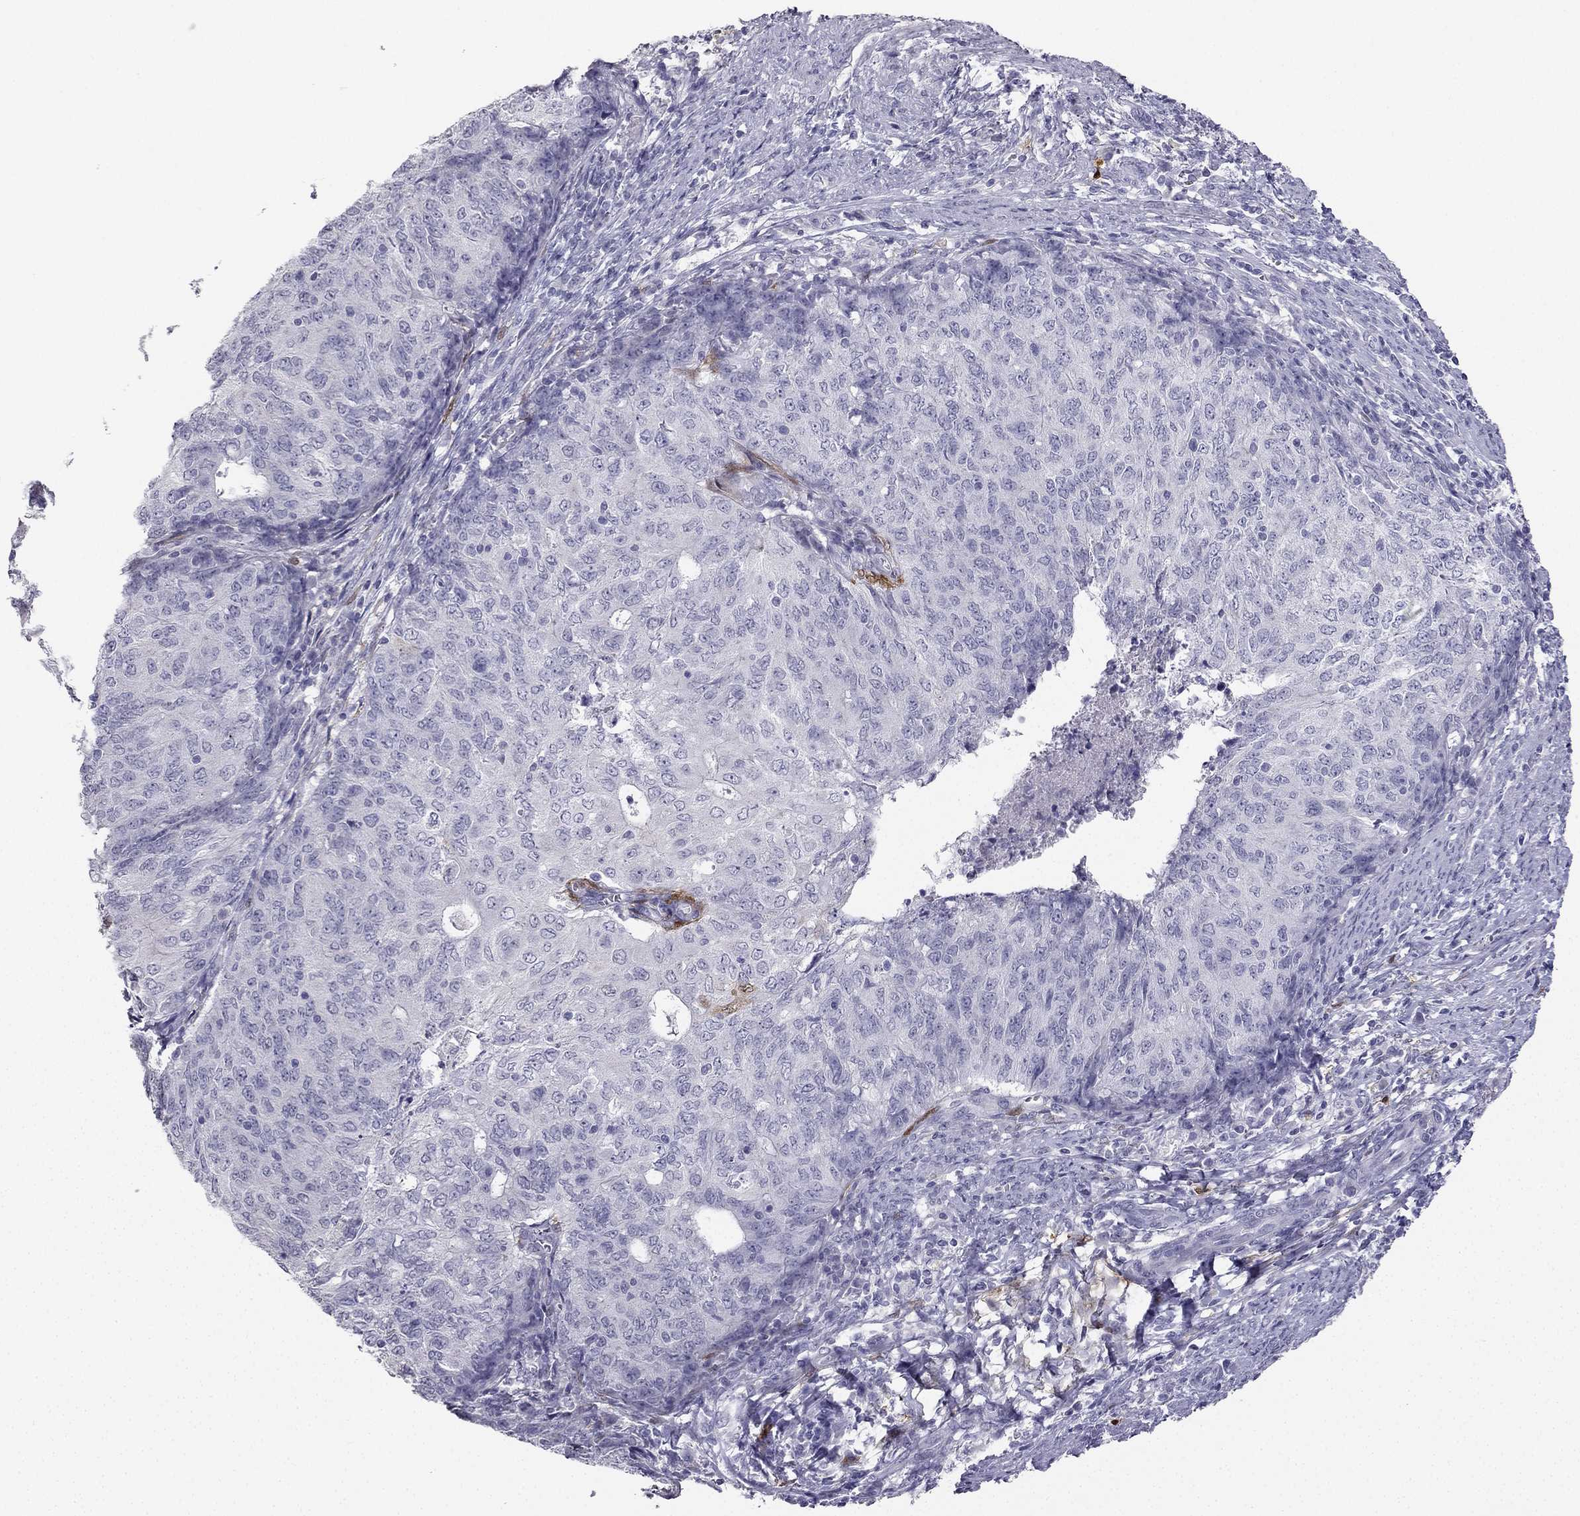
{"staining": {"intensity": "negative", "quantity": "none", "location": "none"}, "tissue": "endometrial cancer", "cell_type": "Tumor cells", "image_type": "cancer", "snomed": [{"axis": "morphology", "description": "Adenocarcinoma, NOS"}, {"axis": "topography", "description": "Endometrium"}], "caption": "An immunohistochemistry image of adenocarcinoma (endometrial) is shown. There is no staining in tumor cells of adenocarcinoma (endometrial). (DAB IHC visualized using brightfield microscopy, high magnification).", "gene": "CALB2", "patient": {"sex": "female", "age": 82}}